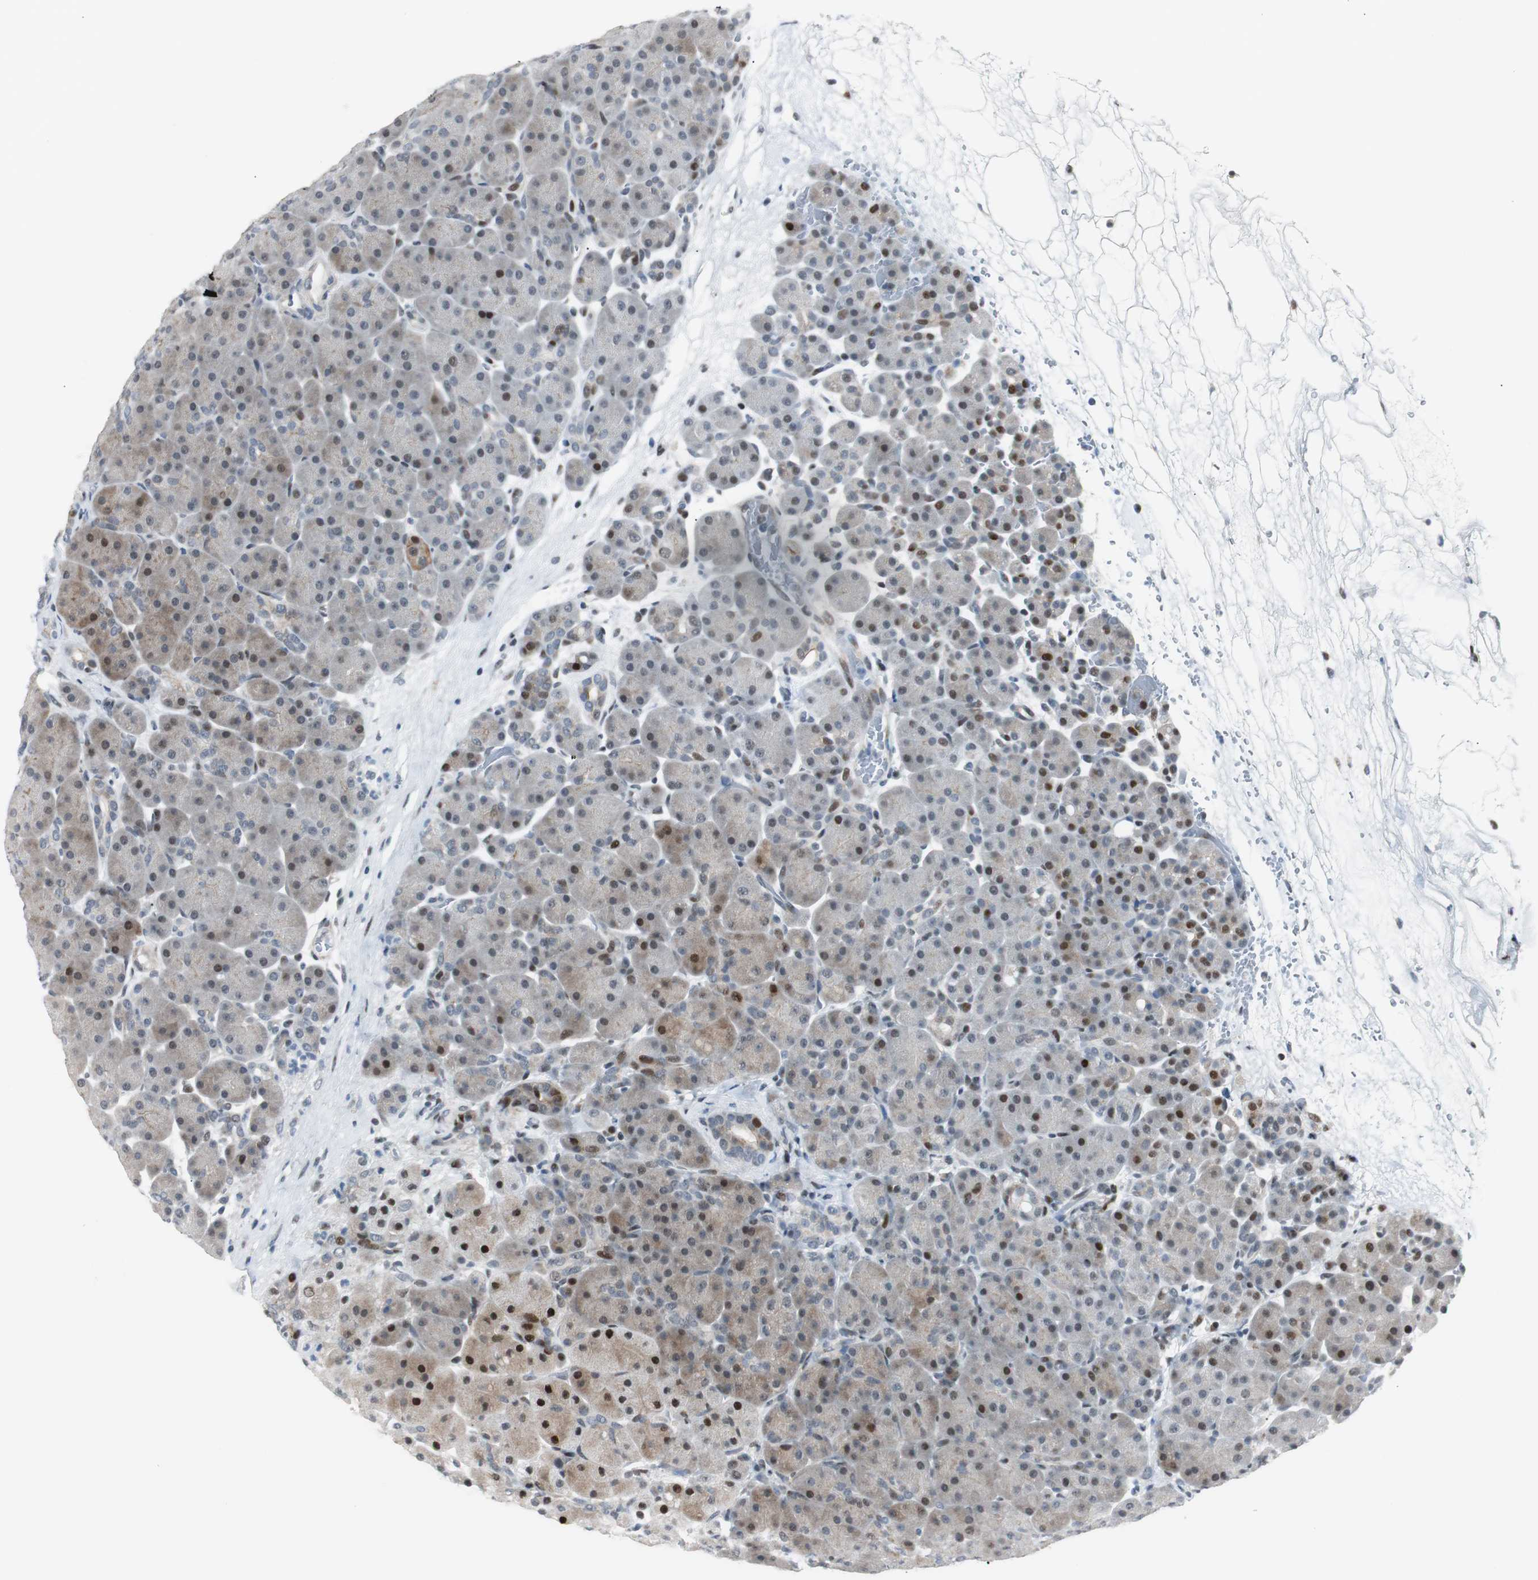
{"staining": {"intensity": "strong", "quantity": "25%-75%", "location": "cytoplasmic/membranous,nuclear"}, "tissue": "pancreas", "cell_type": "Exocrine glandular cells", "image_type": "normal", "snomed": [{"axis": "morphology", "description": "Normal tissue, NOS"}, {"axis": "topography", "description": "Pancreas"}], "caption": "Human pancreas stained for a protein (brown) reveals strong cytoplasmic/membranous,nuclear positive expression in about 25%-75% of exocrine glandular cells.", "gene": "RAD1", "patient": {"sex": "male", "age": 66}}